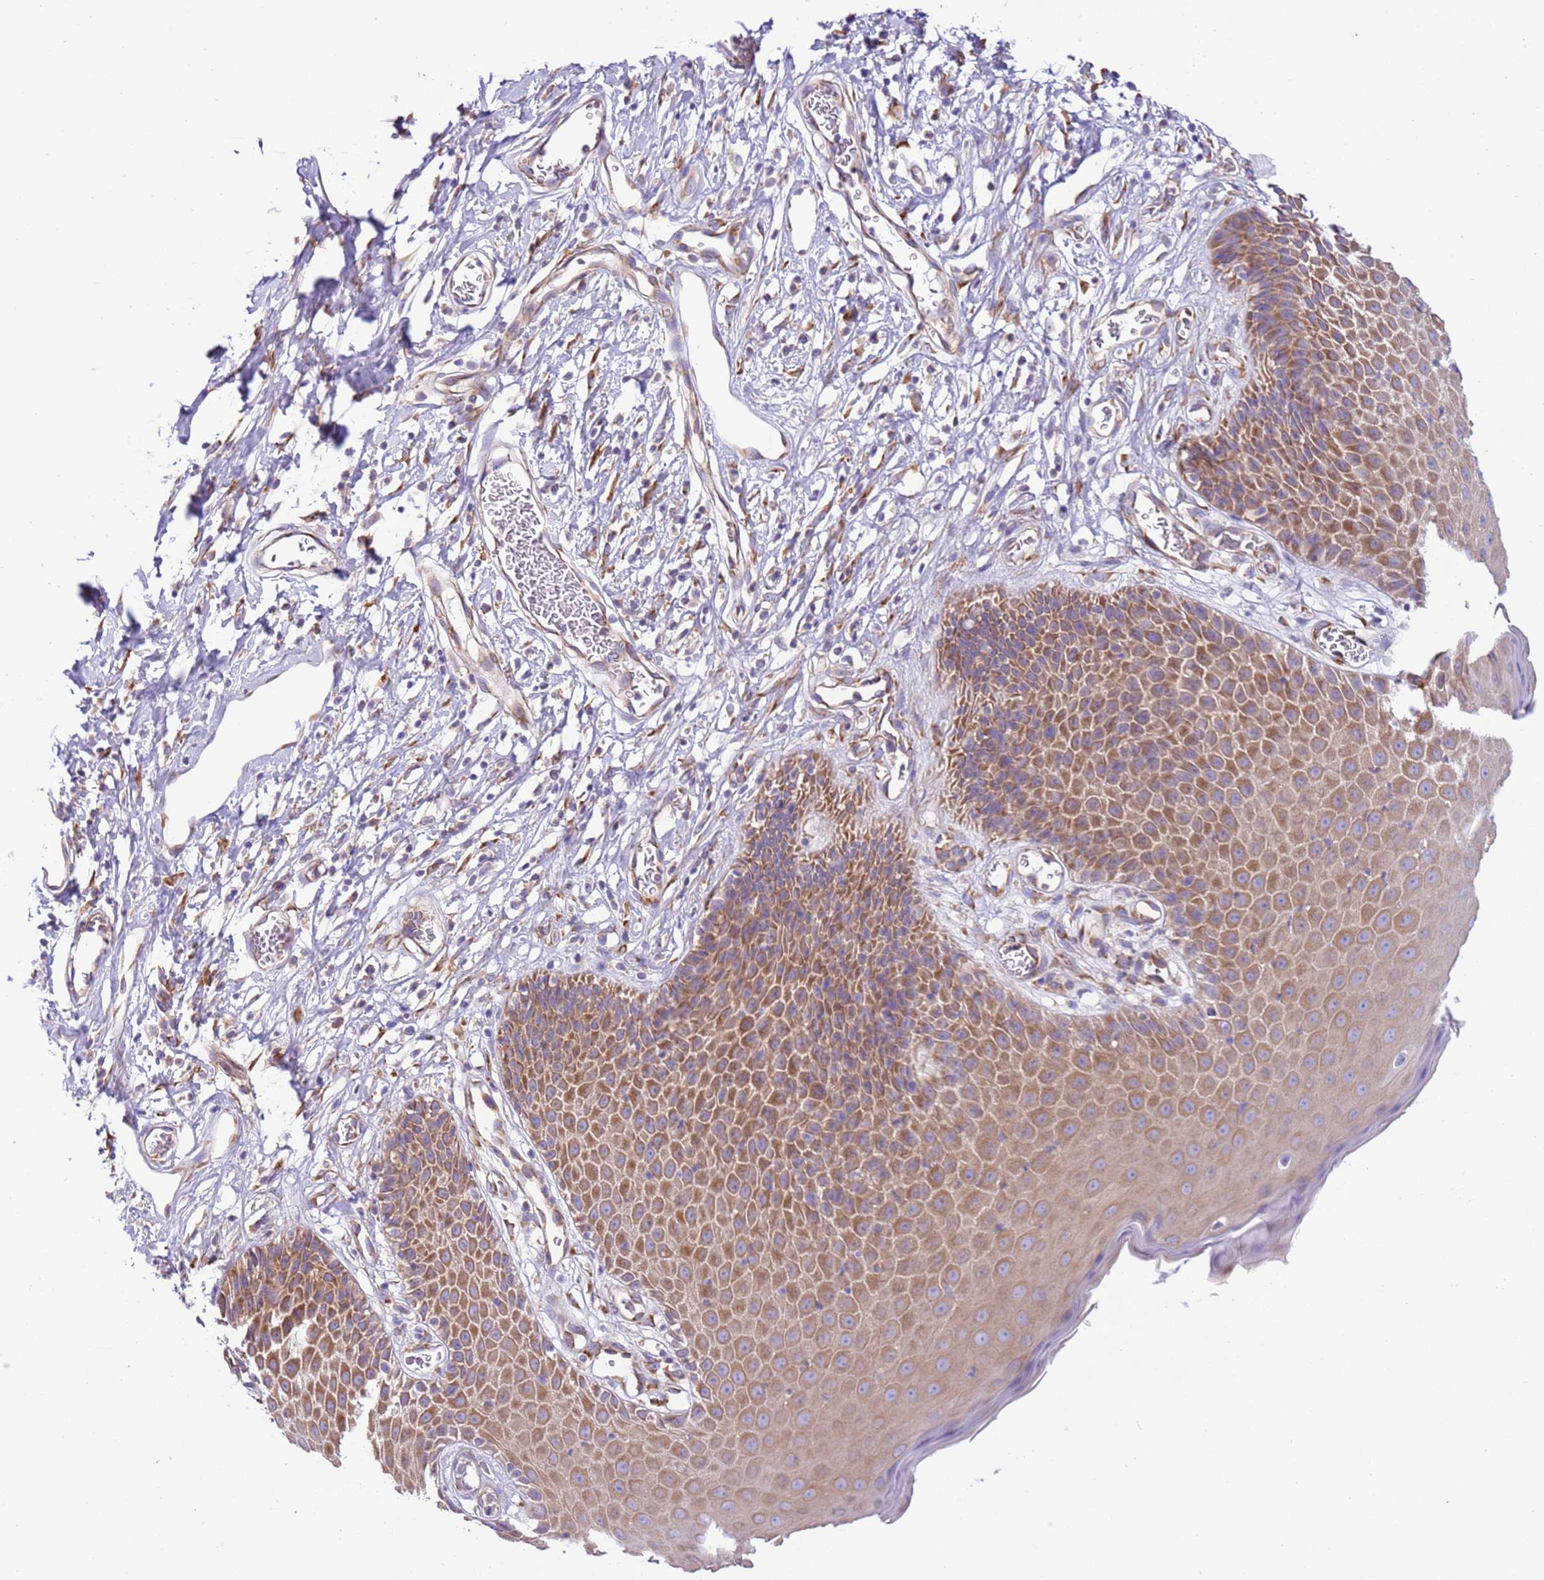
{"staining": {"intensity": "moderate", "quantity": ">75%", "location": "cytoplasmic/membranous"}, "tissue": "skin", "cell_type": "Epidermal cells", "image_type": "normal", "snomed": [{"axis": "morphology", "description": "Normal tissue, NOS"}, {"axis": "topography", "description": "Vulva"}], "caption": "Protein analysis of normal skin demonstrates moderate cytoplasmic/membranous positivity in about >75% of epidermal cells.", "gene": "VARS1", "patient": {"sex": "female", "age": 68}}